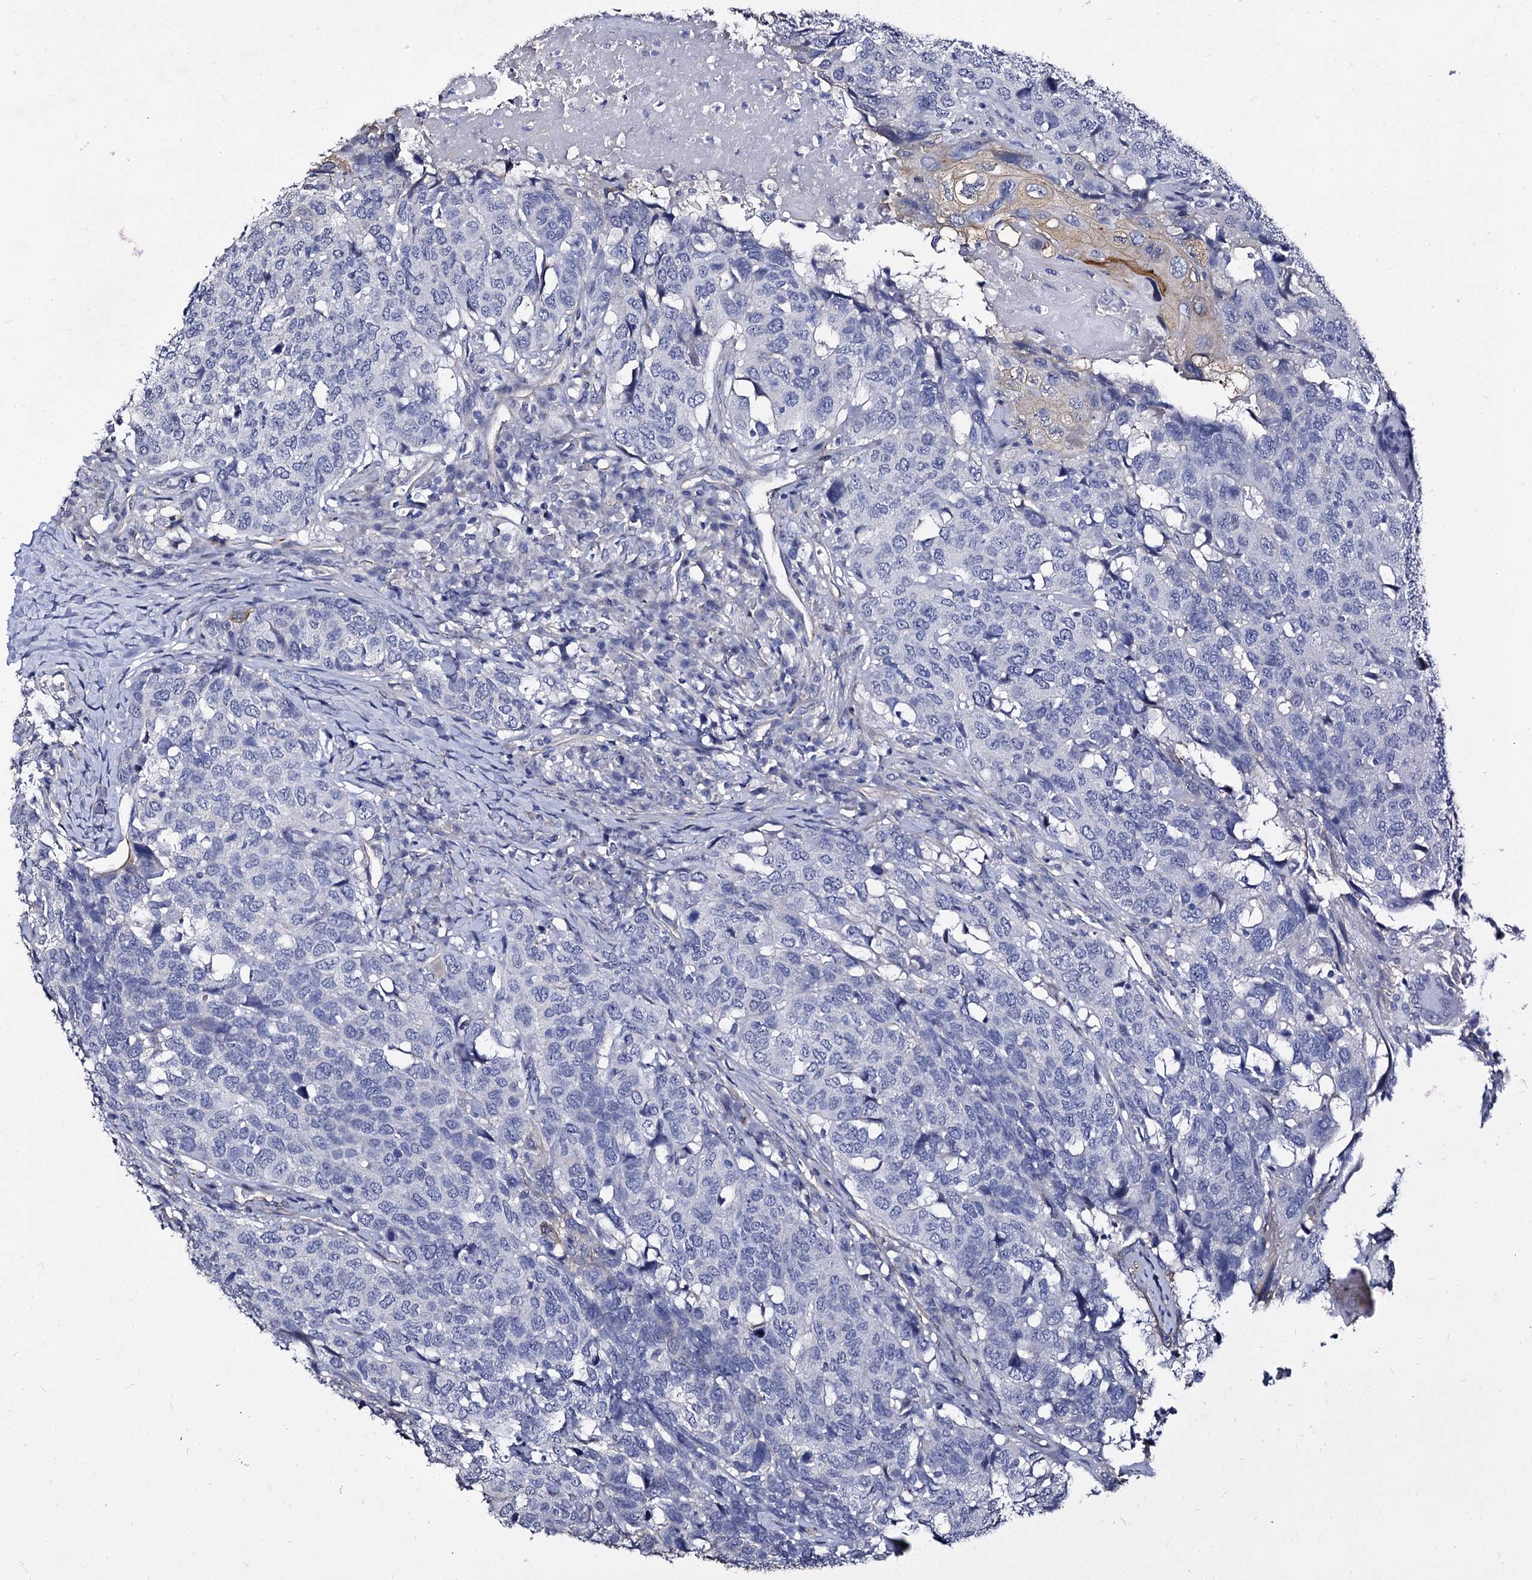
{"staining": {"intensity": "negative", "quantity": "none", "location": "none"}, "tissue": "head and neck cancer", "cell_type": "Tumor cells", "image_type": "cancer", "snomed": [{"axis": "morphology", "description": "Squamous cell carcinoma, NOS"}, {"axis": "topography", "description": "Head-Neck"}], "caption": "Tumor cells are negative for protein expression in human head and neck squamous cell carcinoma.", "gene": "CBFB", "patient": {"sex": "male", "age": 66}}